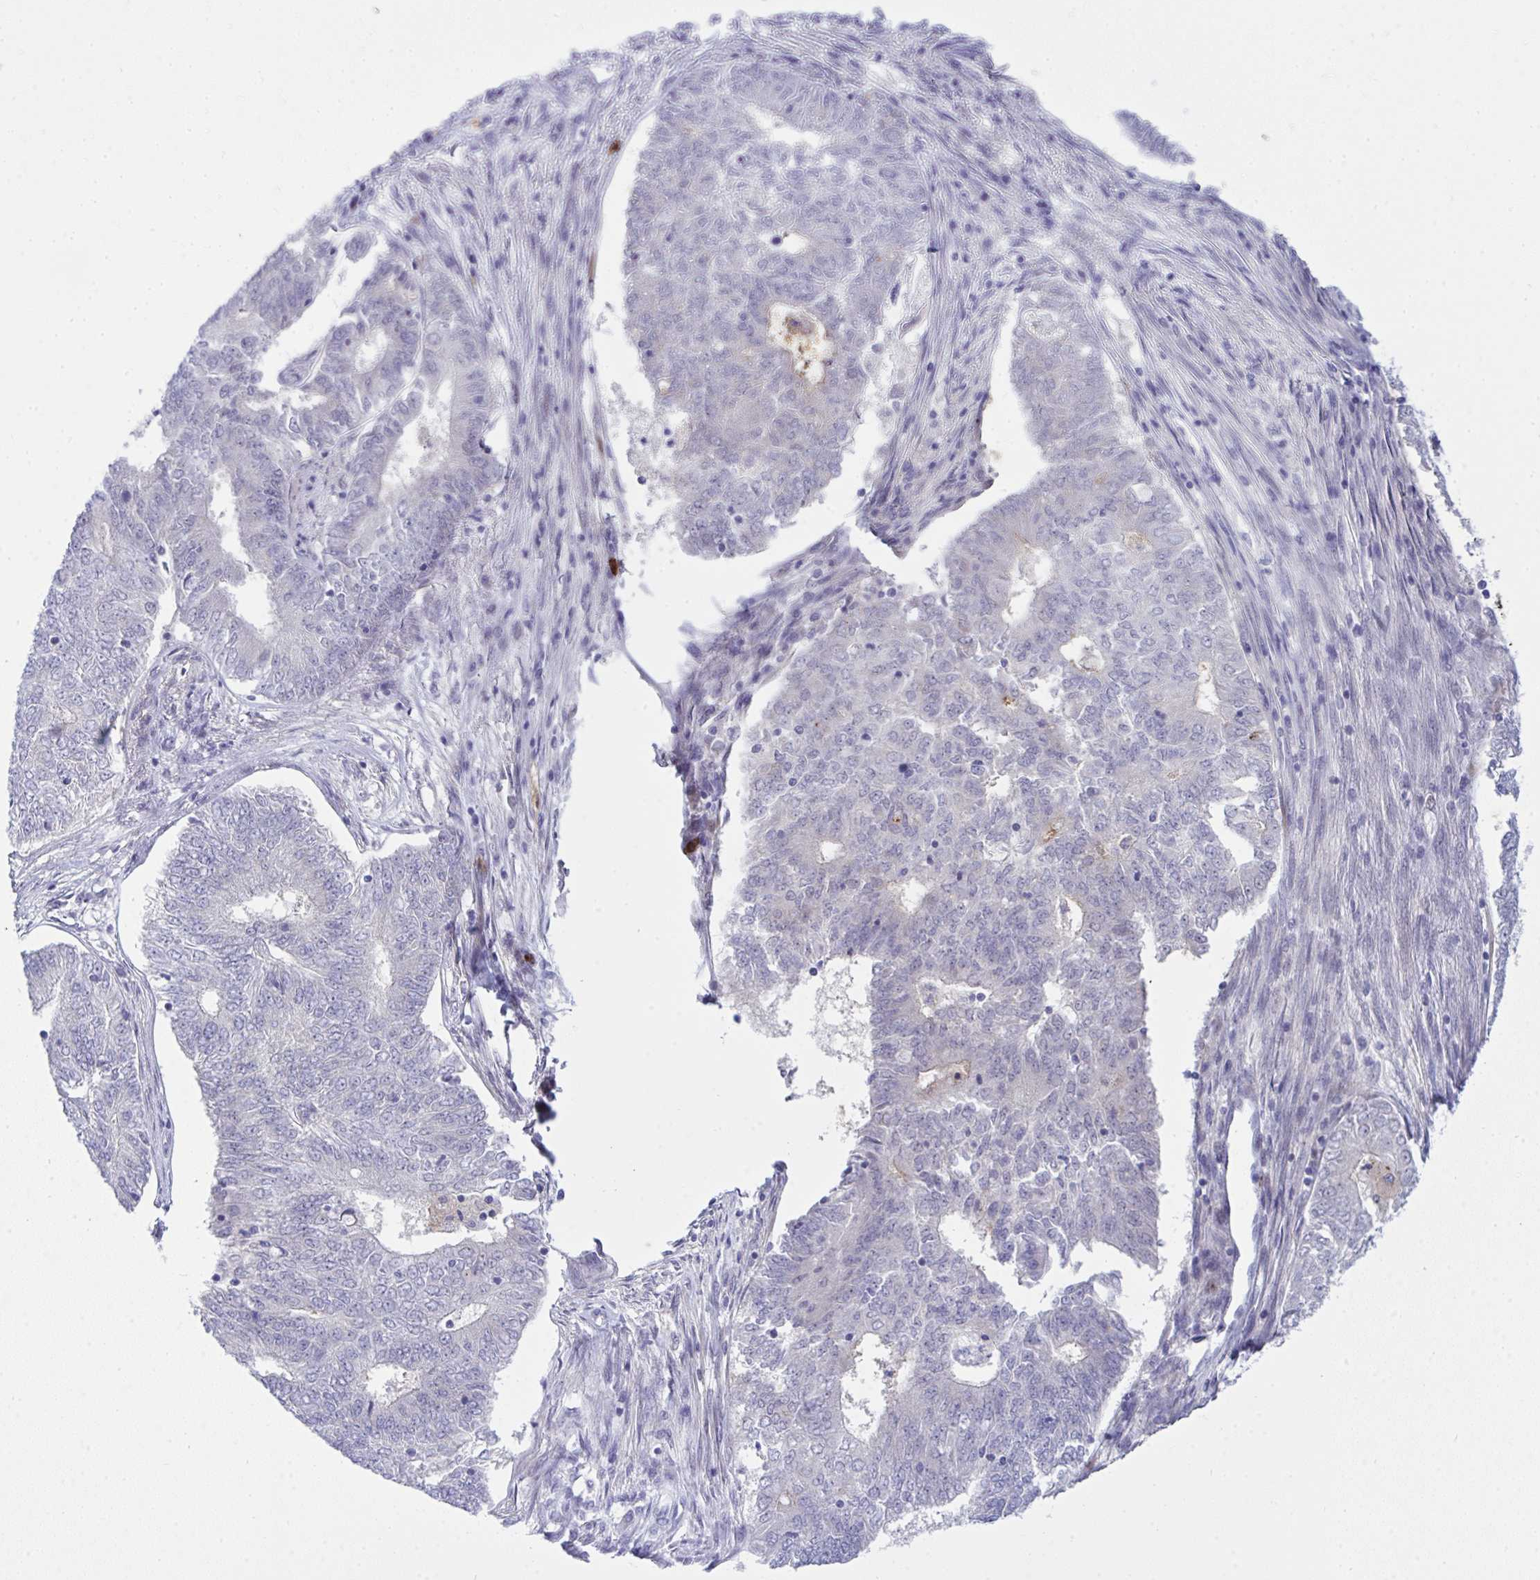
{"staining": {"intensity": "weak", "quantity": "<25%", "location": "cytoplasmic/membranous,nuclear"}, "tissue": "endometrial cancer", "cell_type": "Tumor cells", "image_type": "cancer", "snomed": [{"axis": "morphology", "description": "Adenocarcinoma, NOS"}, {"axis": "topography", "description": "Endometrium"}], "caption": "The image reveals no staining of tumor cells in endometrial cancer.", "gene": "ZNF554", "patient": {"sex": "female", "age": 62}}